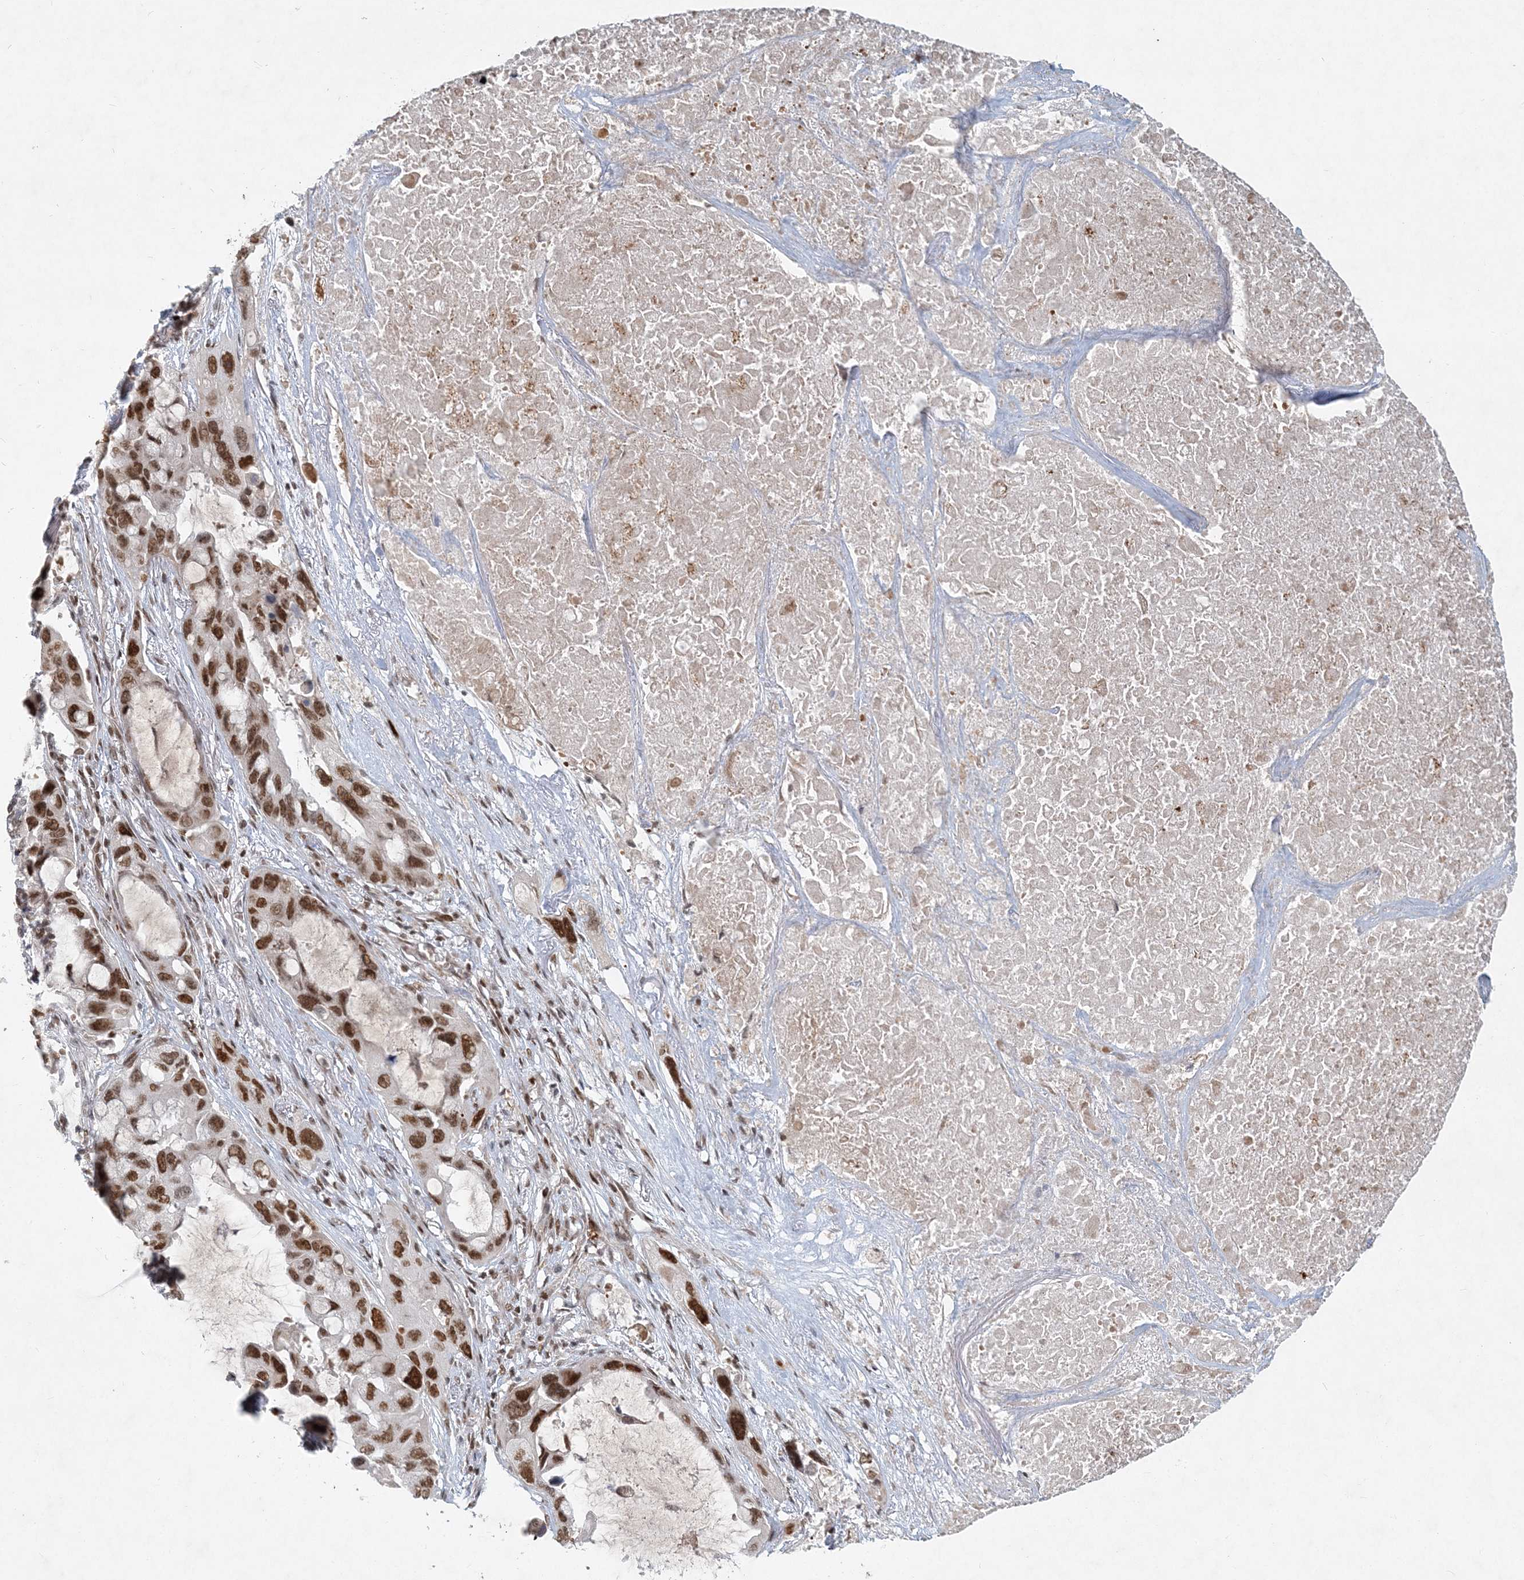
{"staining": {"intensity": "strong", "quantity": ">75%", "location": "nuclear"}, "tissue": "lung cancer", "cell_type": "Tumor cells", "image_type": "cancer", "snomed": [{"axis": "morphology", "description": "Squamous cell carcinoma, NOS"}, {"axis": "topography", "description": "Lung"}], "caption": "Protein analysis of lung squamous cell carcinoma tissue displays strong nuclear staining in approximately >75% of tumor cells.", "gene": "BAZ1B", "patient": {"sex": "female", "age": 73}}